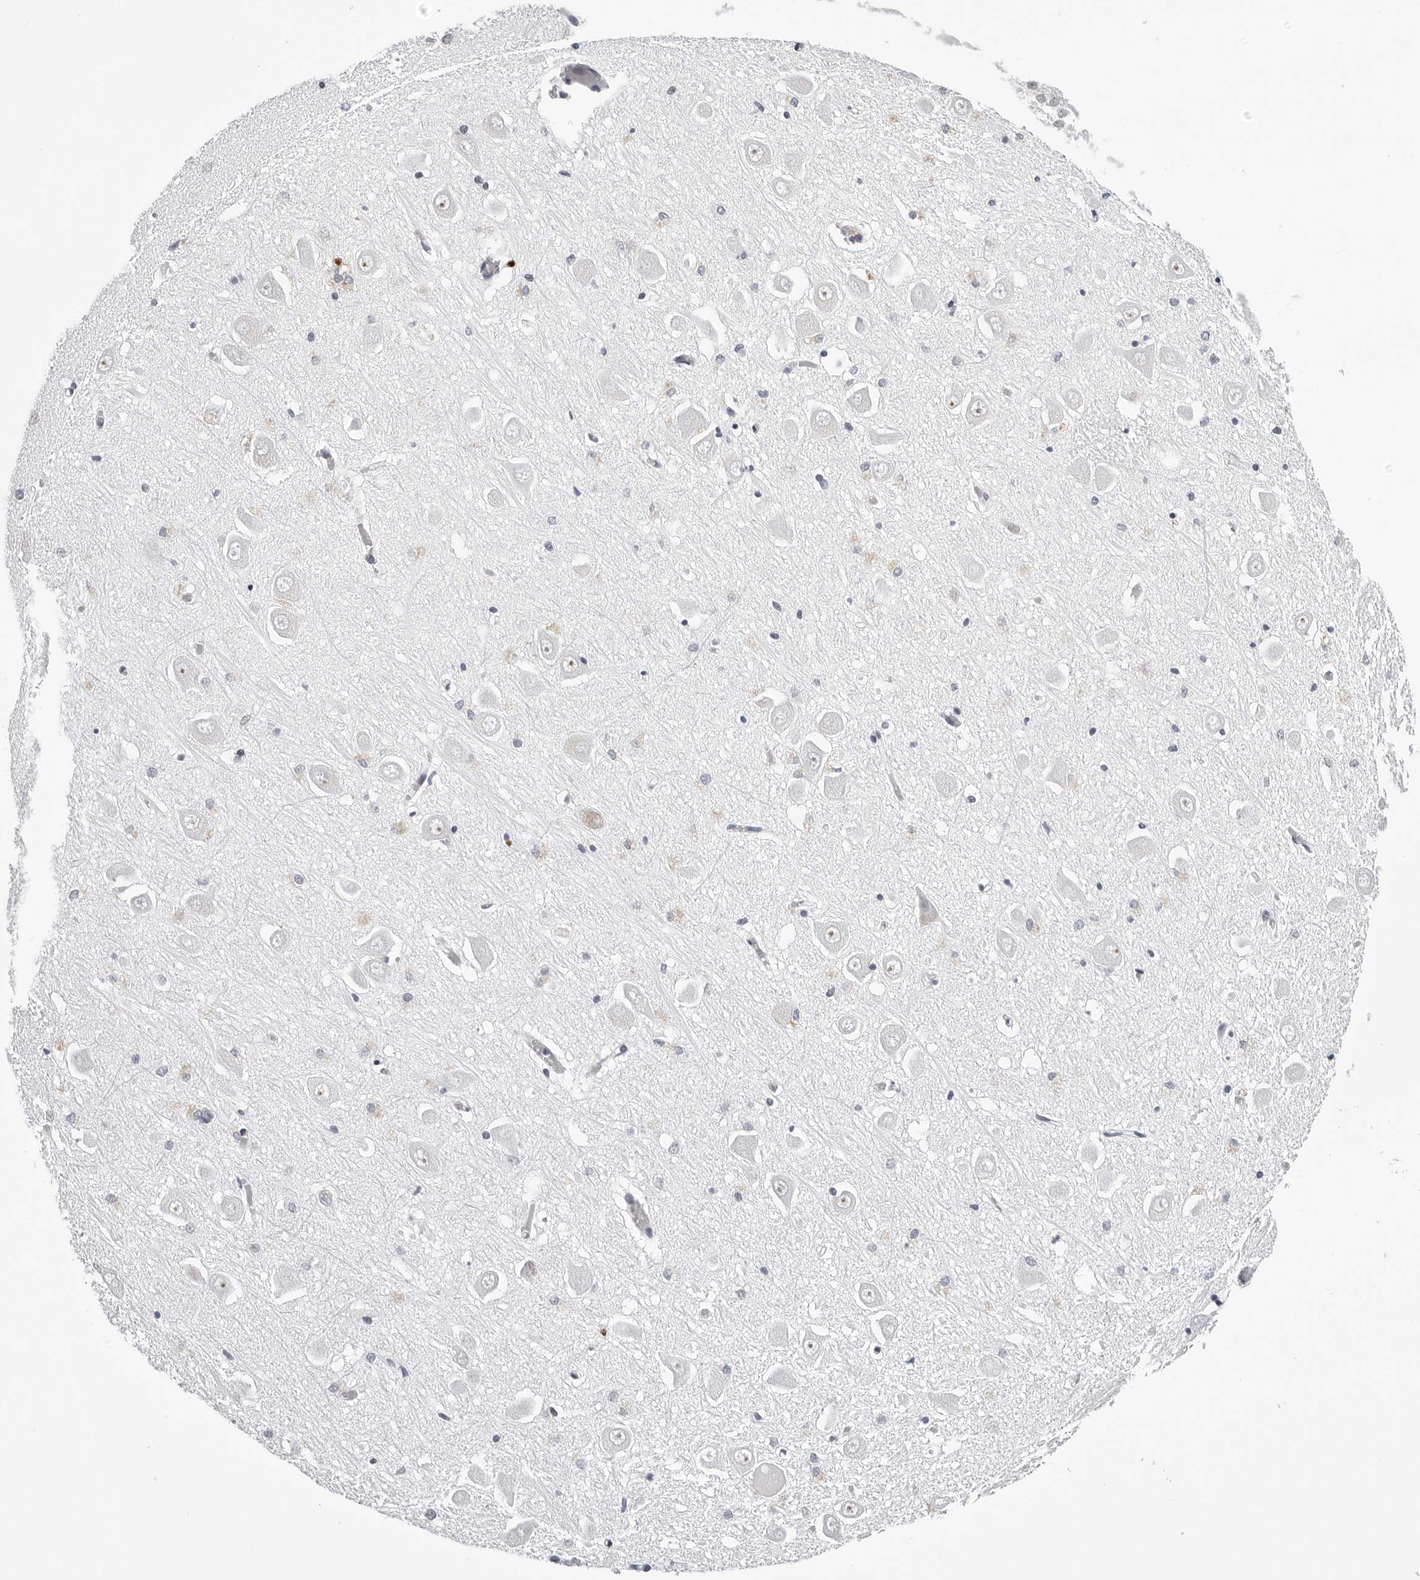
{"staining": {"intensity": "negative", "quantity": "none", "location": "none"}, "tissue": "hippocampus", "cell_type": "Glial cells", "image_type": "normal", "snomed": [{"axis": "morphology", "description": "Normal tissue, NOS"}, {"axis": "topography", "description": "Hippocampus"}], "caption": "Micrograph shows no significant protein positivity in glial cells of unremarkable hippocampus. (DAB IHC, high magnification).", "gene": "SF3B4", "patient": {"sex": "male", "age": 70}}